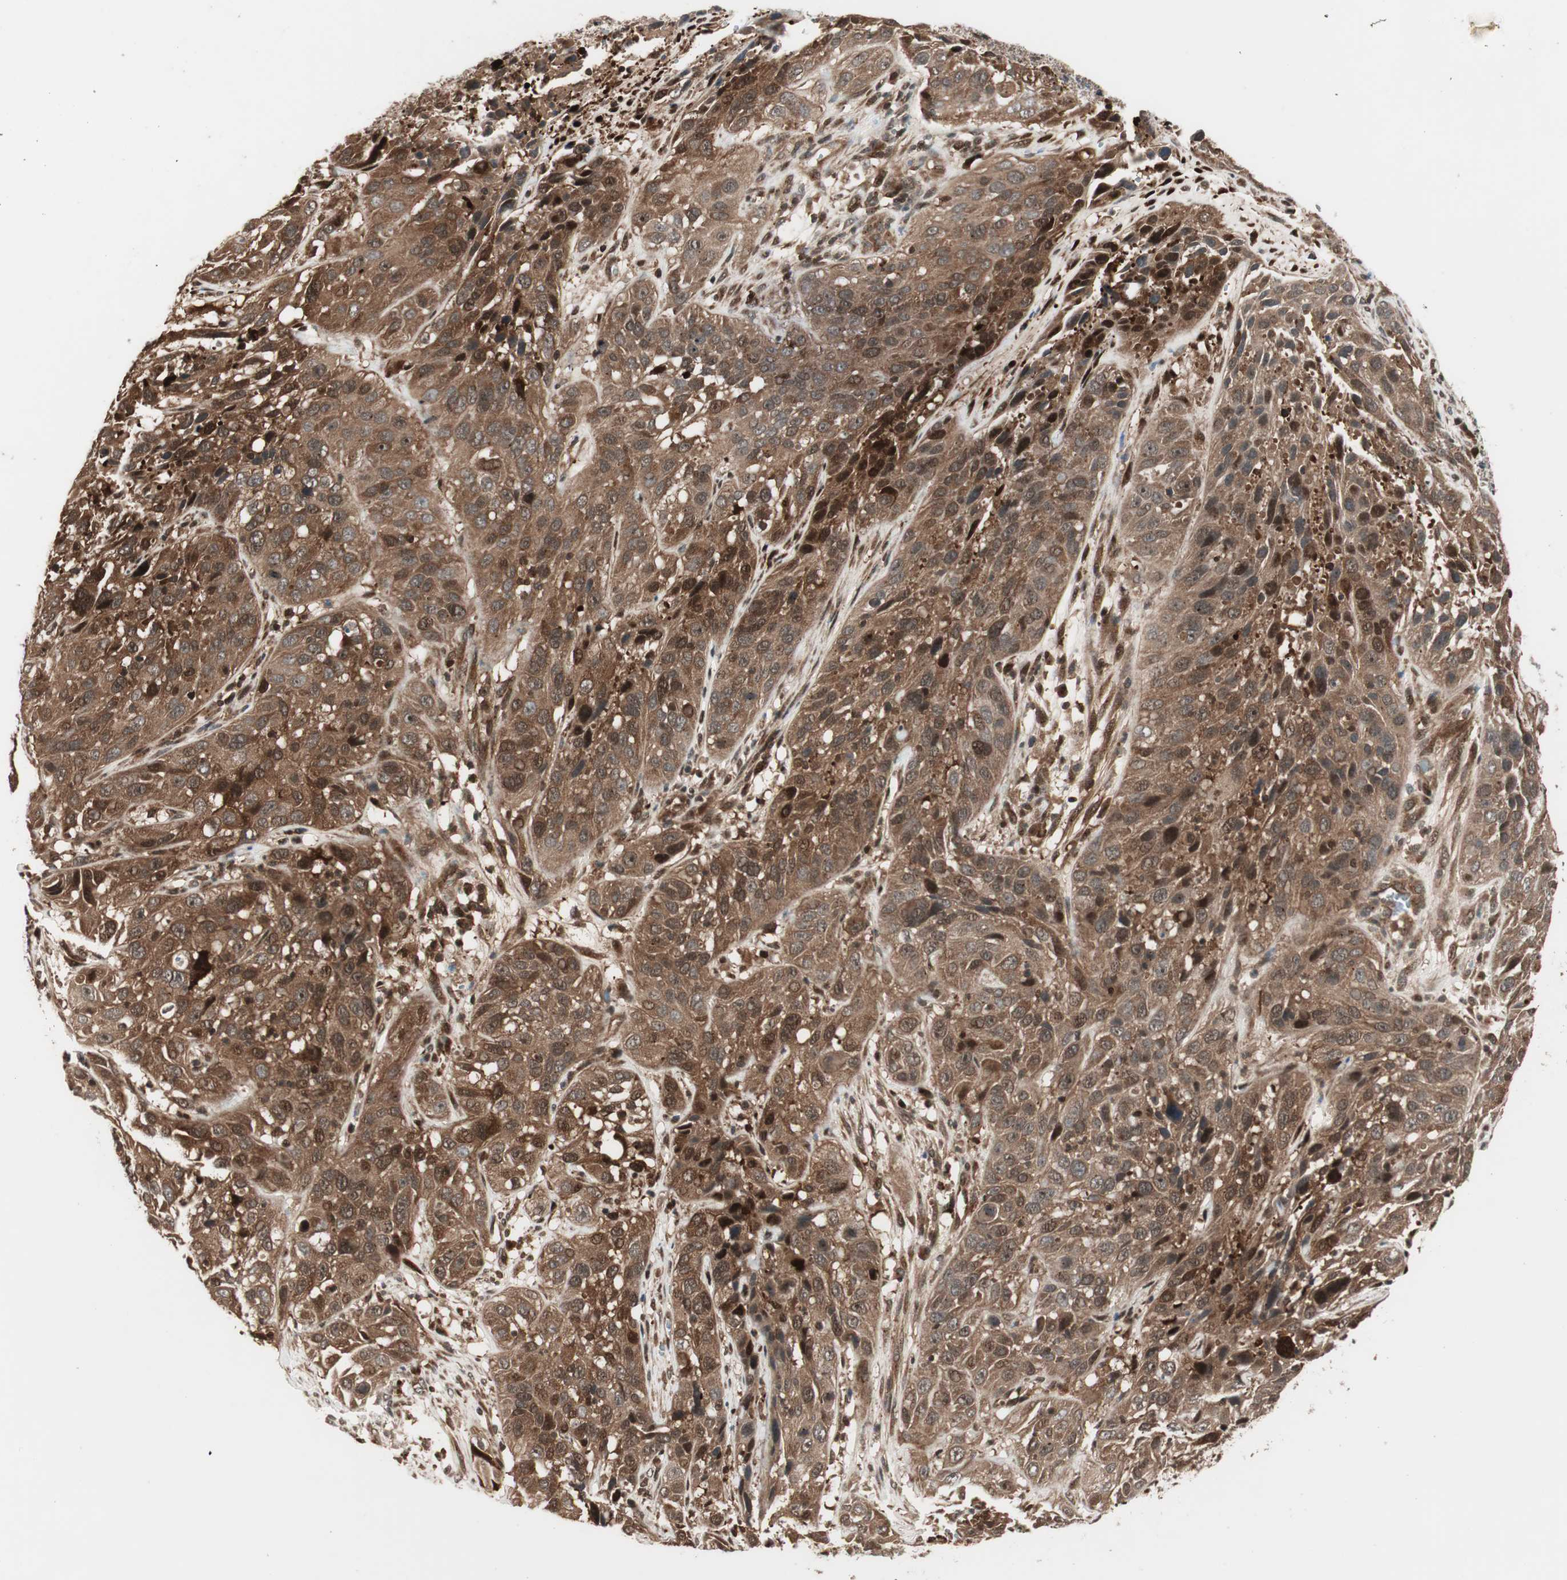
{"staining": {"intensity": "strong", "quantity": ">75%", "location": "cytoplasmic/membranous,nuclear"}, "tissue": "cervical cancer", "cell_type": "Tumor cells", "image_type": "cancer", "snomed": [{"axis": "morphology", "description": "Squamous cell carcinoma, NOS"}, {"axis": "topography", "description": "Cervix"}], "caption": "An image of cervical squamous cell carcinoma stained for a protein displays strong cytoplasmic/membranous and nuclear brown staining in tumor cells. Using DAB (3,3'-diaminobenzidine) (brown) and hematoxylin (blue) stains, captured at high magnification using brightfield microscopy.", "gene": "PRKG2", "patient": {"sex": "female", "age": 32}}